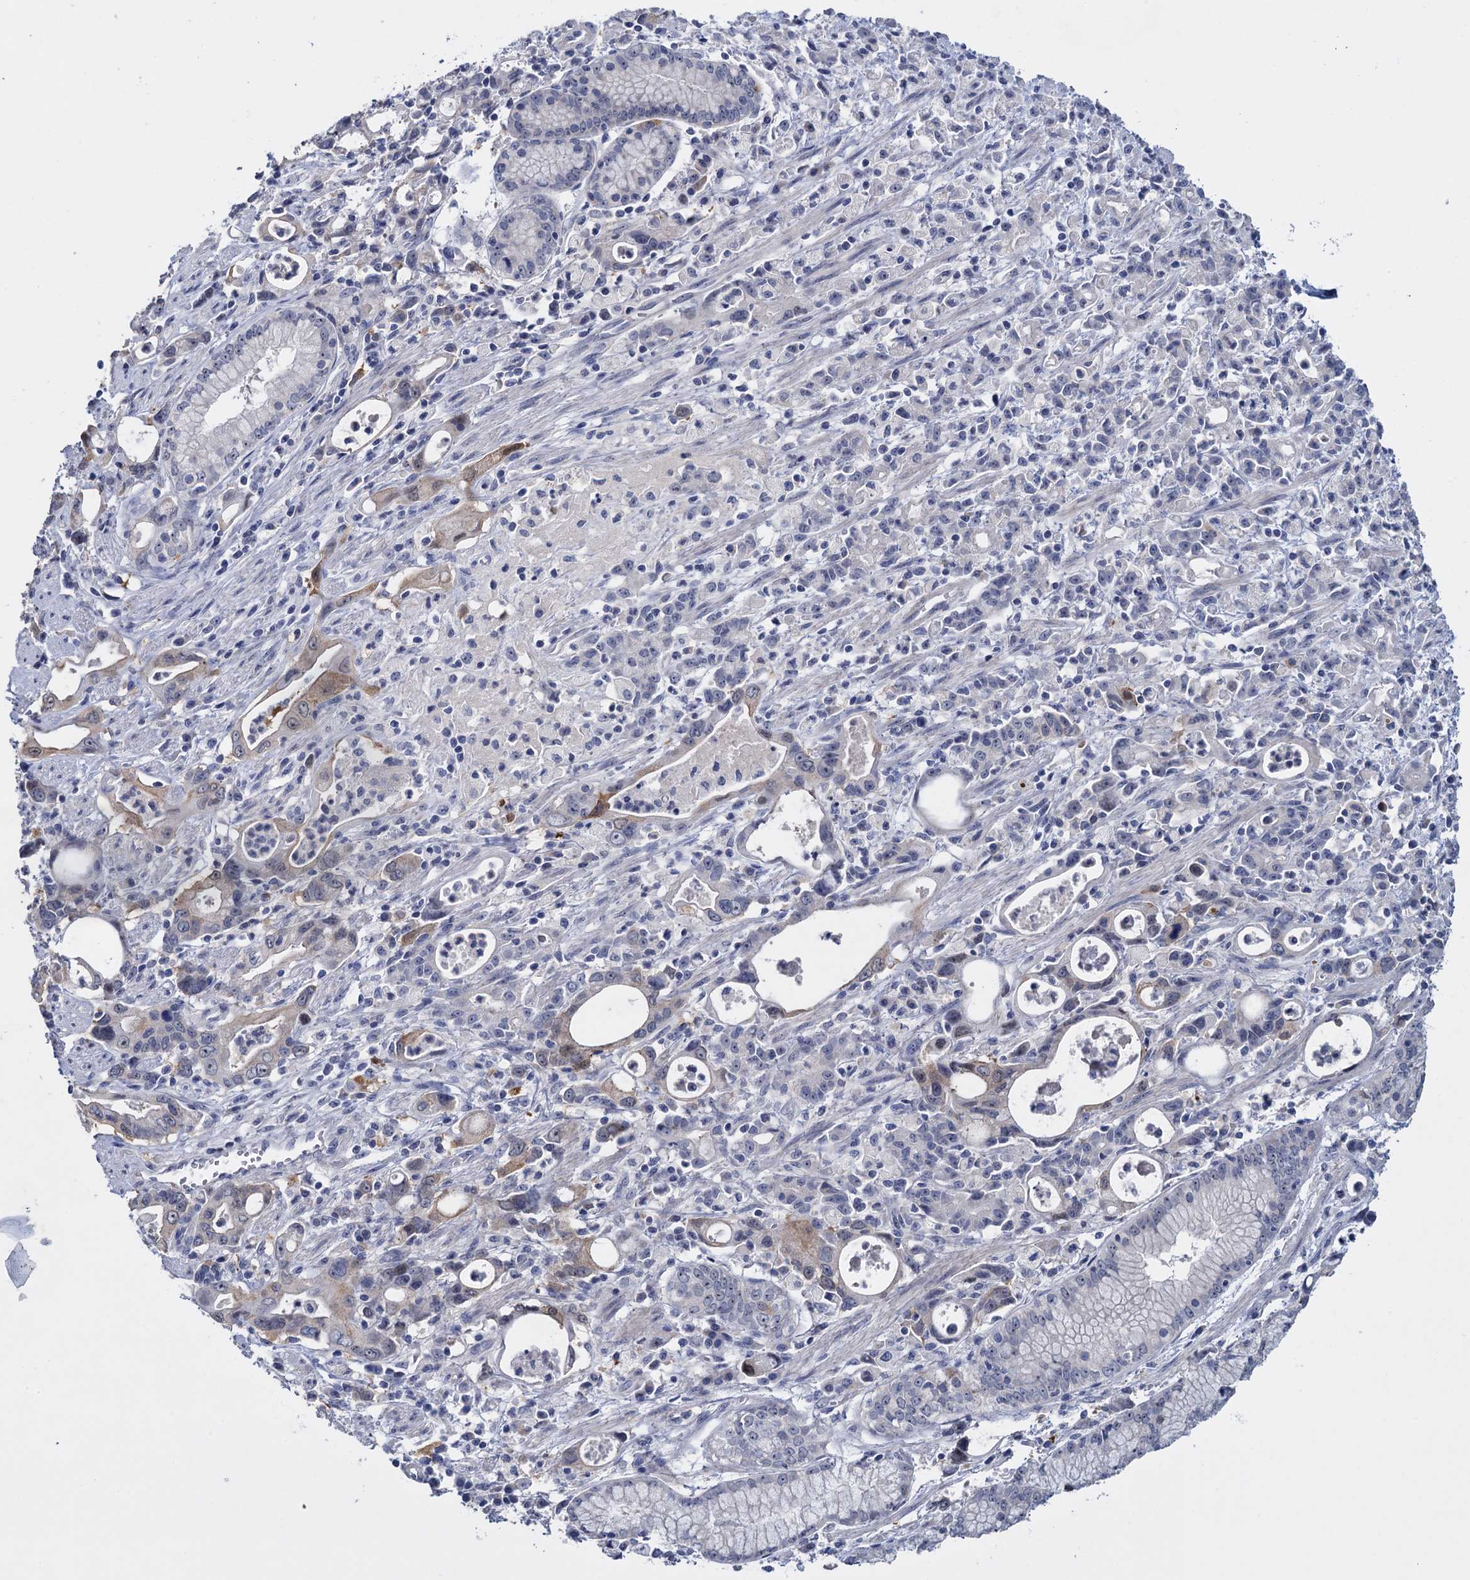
{"staining": {"intensity": "weak", "quantity": "<25%", "location": "cytoplasmic/membranous"}, "tissue": "stomach cancer", "cell_type": "Tumor cells", "image_type": "cancer", "snomed": [{"axis": "morphology", "description": "Adenocarcinoma, NOS"}, {"axis": "topography", "description": "Stomach, lower"}], "caption": "Immunohistochemistry (IHC) image of neoplastic tissue: human adenocarcinoma (stomach) stained with DAB reveals no significant protein expression in tumor cells.", "gene": "SFN", "patient": {"sex": "female", "age": 43}}